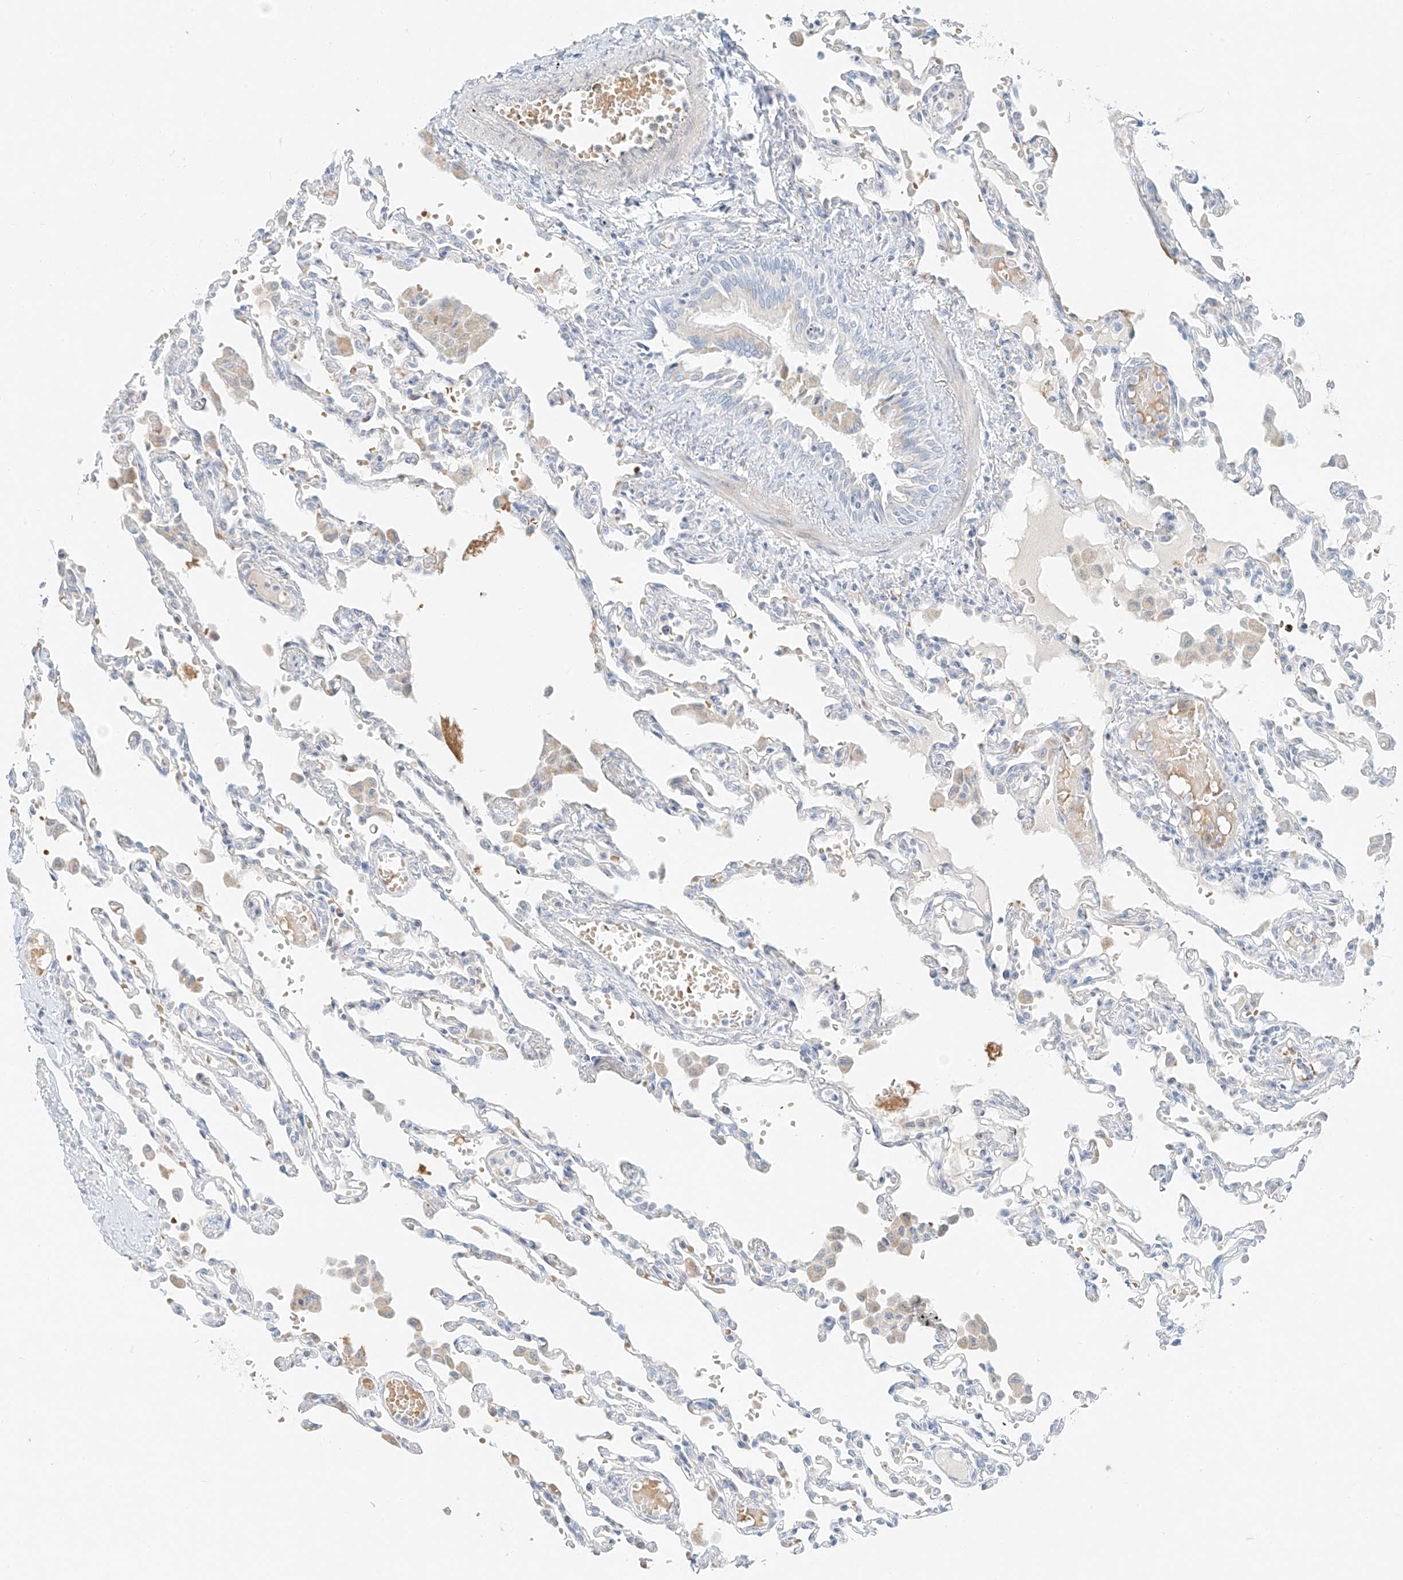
{"staining": {"intensity": "negative", "quantity": "none", "location": "none"}, "tissue": "lung", "cell_type": "Alveolar cells", "image_type": "normal", "snomed": [{"axis": "morphology", "description": "Normal tissue, NOS"}, {"axis": "topography", "description": "Bronchus"}, {"axis": "topography", "description": "Lung"}], "caption": "Immunohistochemistry histopathology image of unremarkable human lung stained for a protein (brown), which exhibits no expression in alveolar cells. (DAB (3,3'-diaminobenzidine) IHC visualized using brightfield microscopy, high magnification).", "gene": "PGC", "patient": {"sex": "female", "age": 49}}